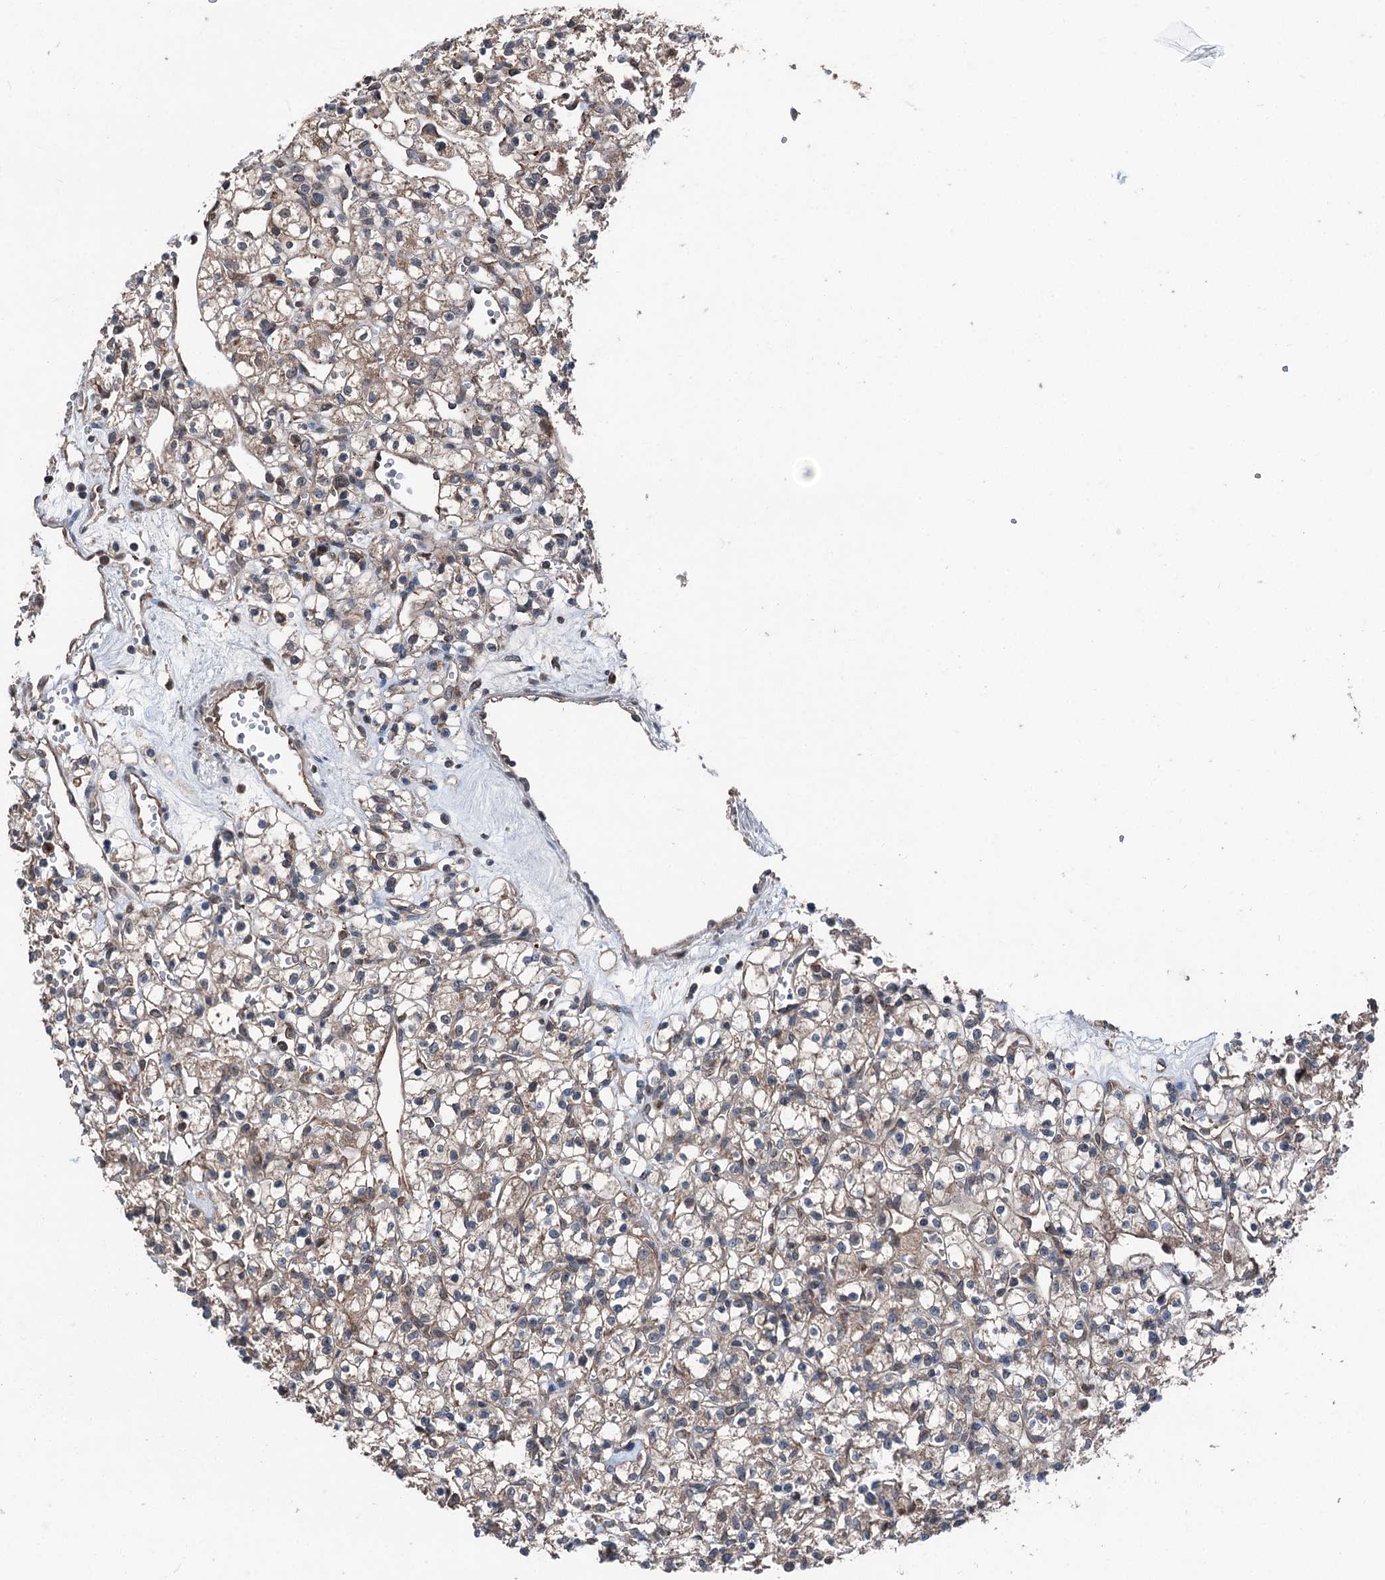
{"staining": {"intensity": "weak", "quantity": "25%-75%", "location": "cytoplasmic/membranous"}, "tissue": "renal cancer", "cell_type": "Tumor cells", "image_type": "cancer", "snomed": [{"axis": "morphology", "description": "Adenocarcinoma, NOS"}, {"axis": "topography", "description": "Kidney"}], "caption": "IHC staining of renal adenocarcinoma, which displays low levels of weak cytoplasmic/membranous expression in approximately 25%-75% of tumor cells indicating weak cytoplasmic/membranous protein expression. The staining was performed using DAB (brown) for protein detection and nuclei were counterstained in hematoxylin (blue).", "gene": "PSMD13", "patient": {"sex": "female", "age": 59}}